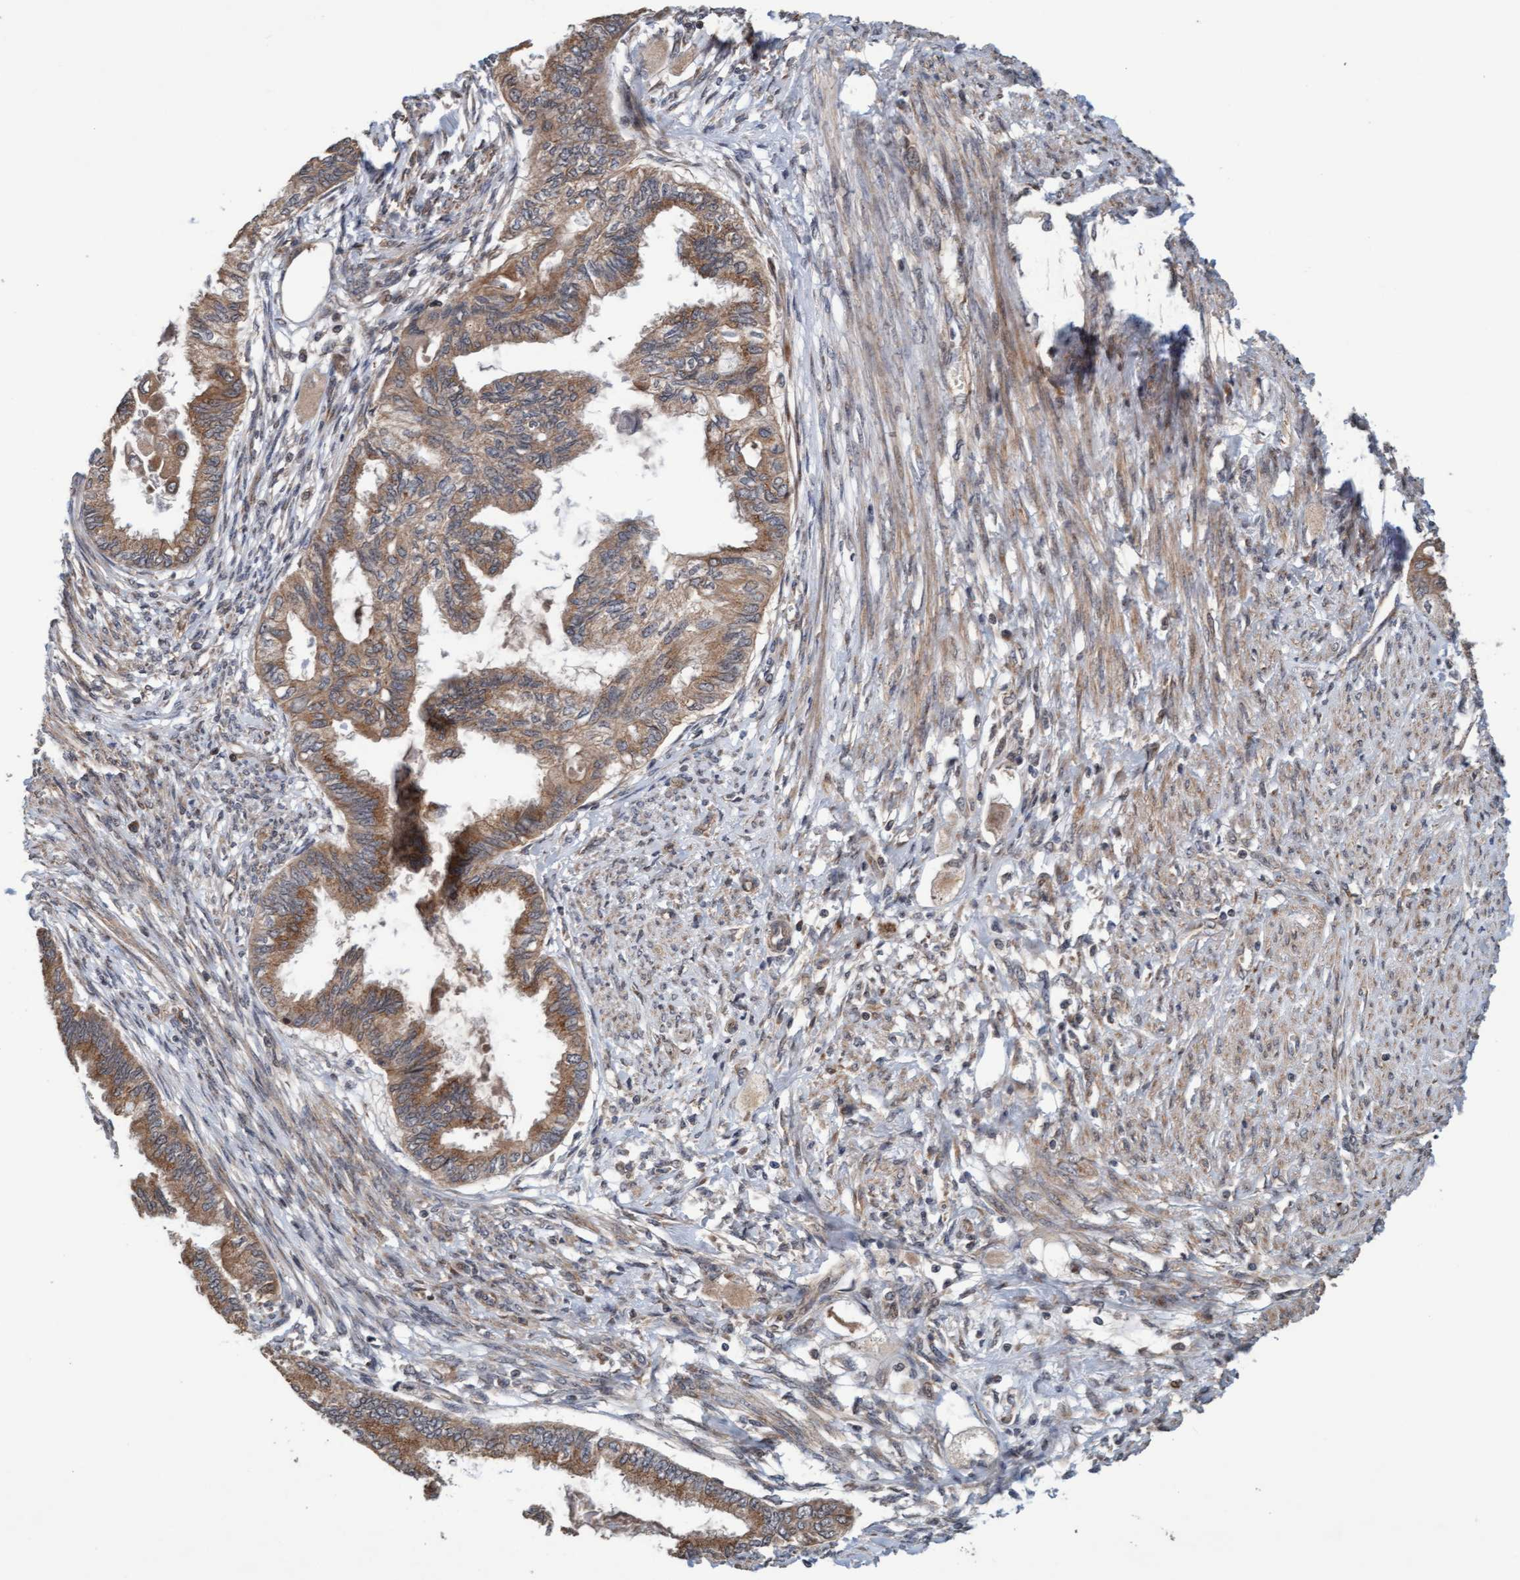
{"staining": {"intensity": "weak", "quantity": ">75%", "location": "cytoplasmic/membranous"}, "tissue": "cervical cancer", "cell_type": "Tumor cells", "image_type": "cancer", "snomed": [{"axis": "morphology", "description": "Normal tissue, NOS"}, {"axis": "morphology", "description": "Adenocarcinoma, NOS"}, {"axis": "topography", "description": "Cervix"}, {"axis": "topography", "description": "Endometrium"}], "caption": "Cervical adenocarcinoma tissue exhibits weak cytoplasmic/membranous staining in approximately >75% of tumor cells, visualized by immunohistochemistry.", "gene": "MLXIP", "patient": {"sex": "female", "age": 86}}